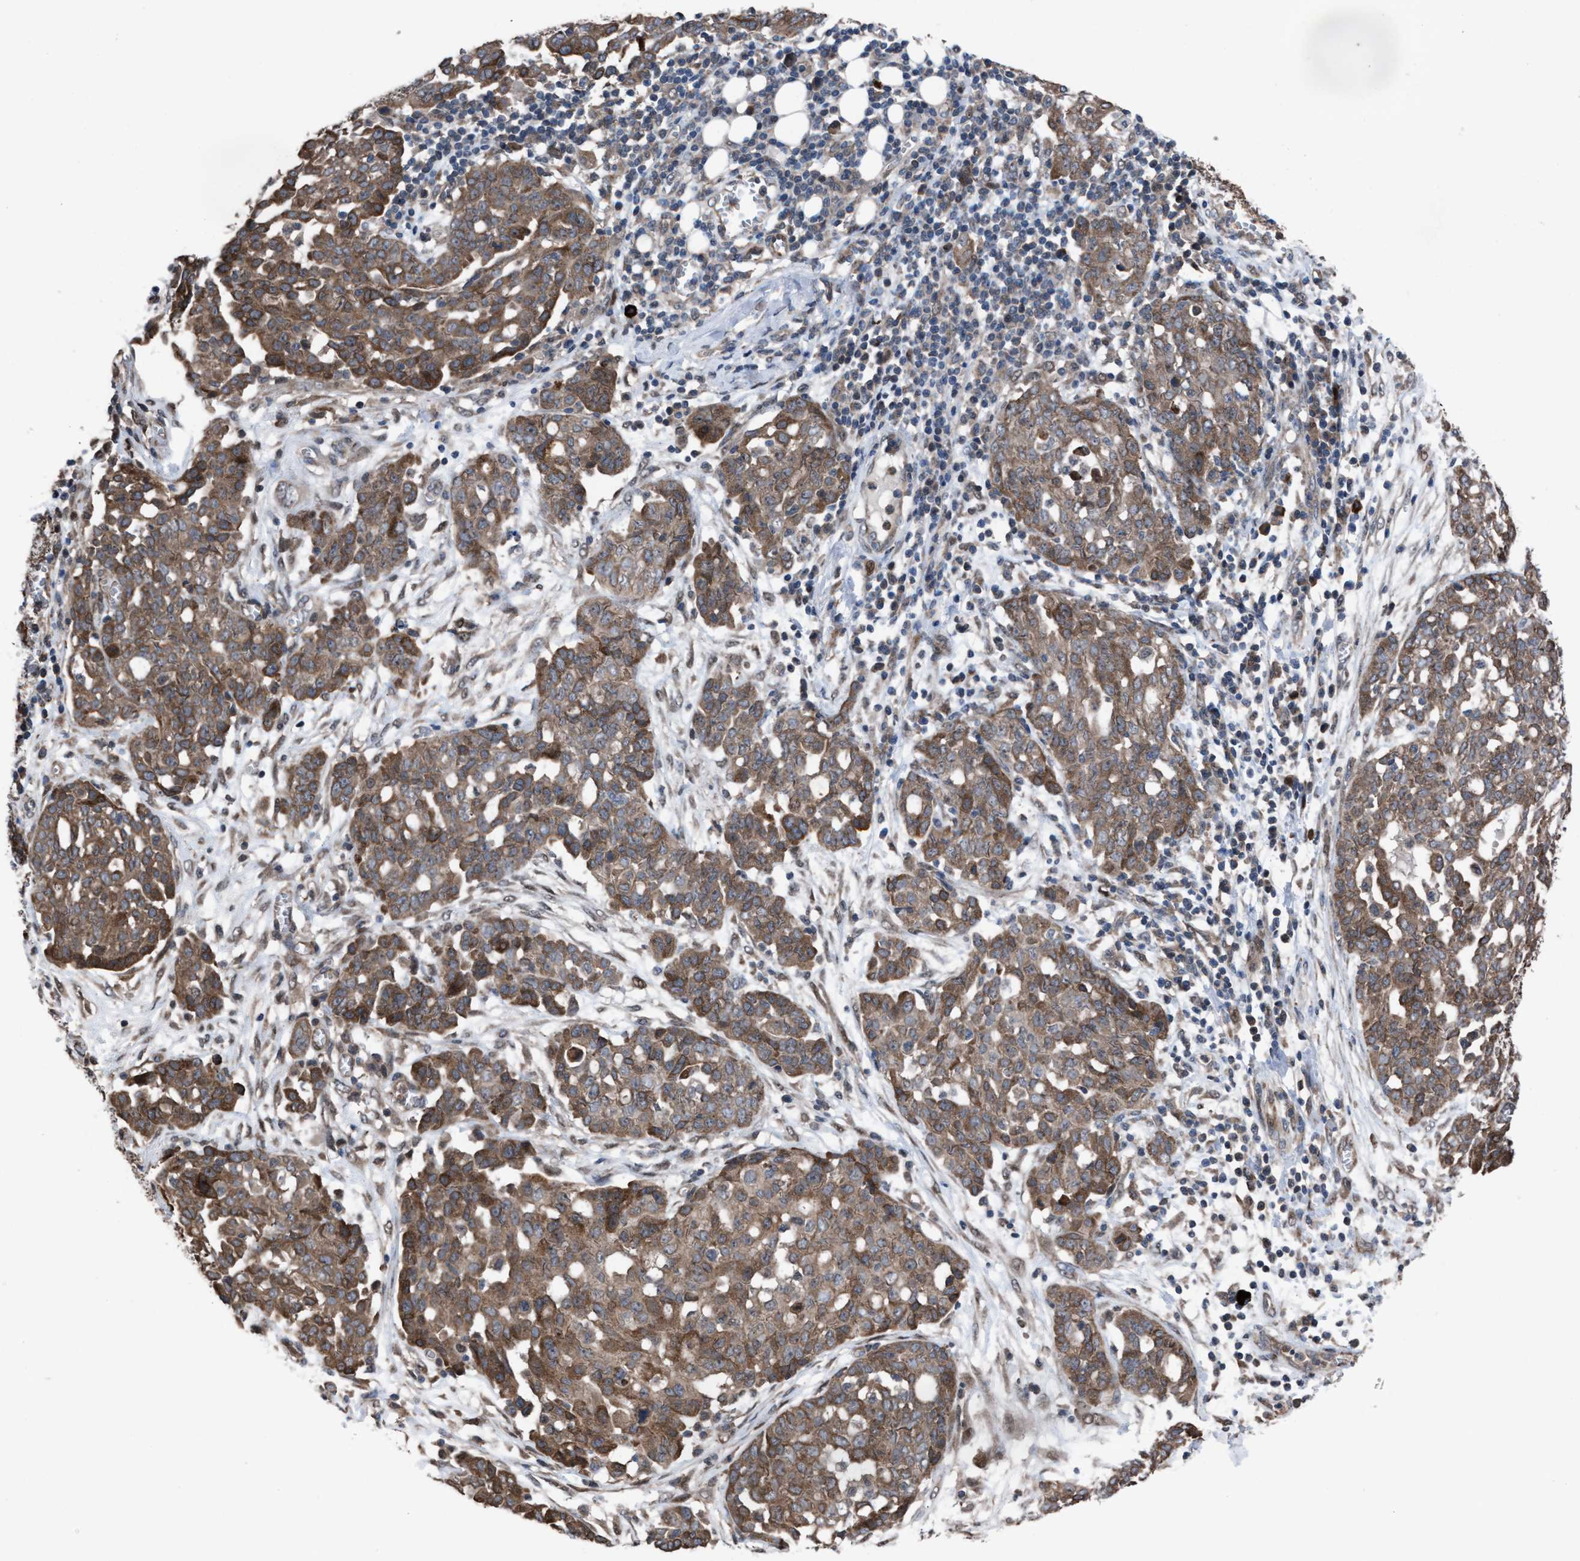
{"staining": {"intensity": "moderate", "quantity": ">75%", "location": "cytoplasmic/membranous"}, "tissue": "ovarian cancer", "cell_type": "Tumor cells", "image_type": "cancer", "snomed": [{"axis": "morphology", "description": "Cystadenocarcinoma, serous, NOS"}, {"axis": "topography", "description": "Soft tissue"}, {"axis": "topography", "description": "Ovary"}], "caption": "A medium amount of moderate cytoplasmic/membranous expression is appreciated in approximately >75% of tumor cells in ovarian serous cystadenocarcinoma tissue.", "gene": "TP53BP2", "patient": {"sex": "female", "age": 57}}